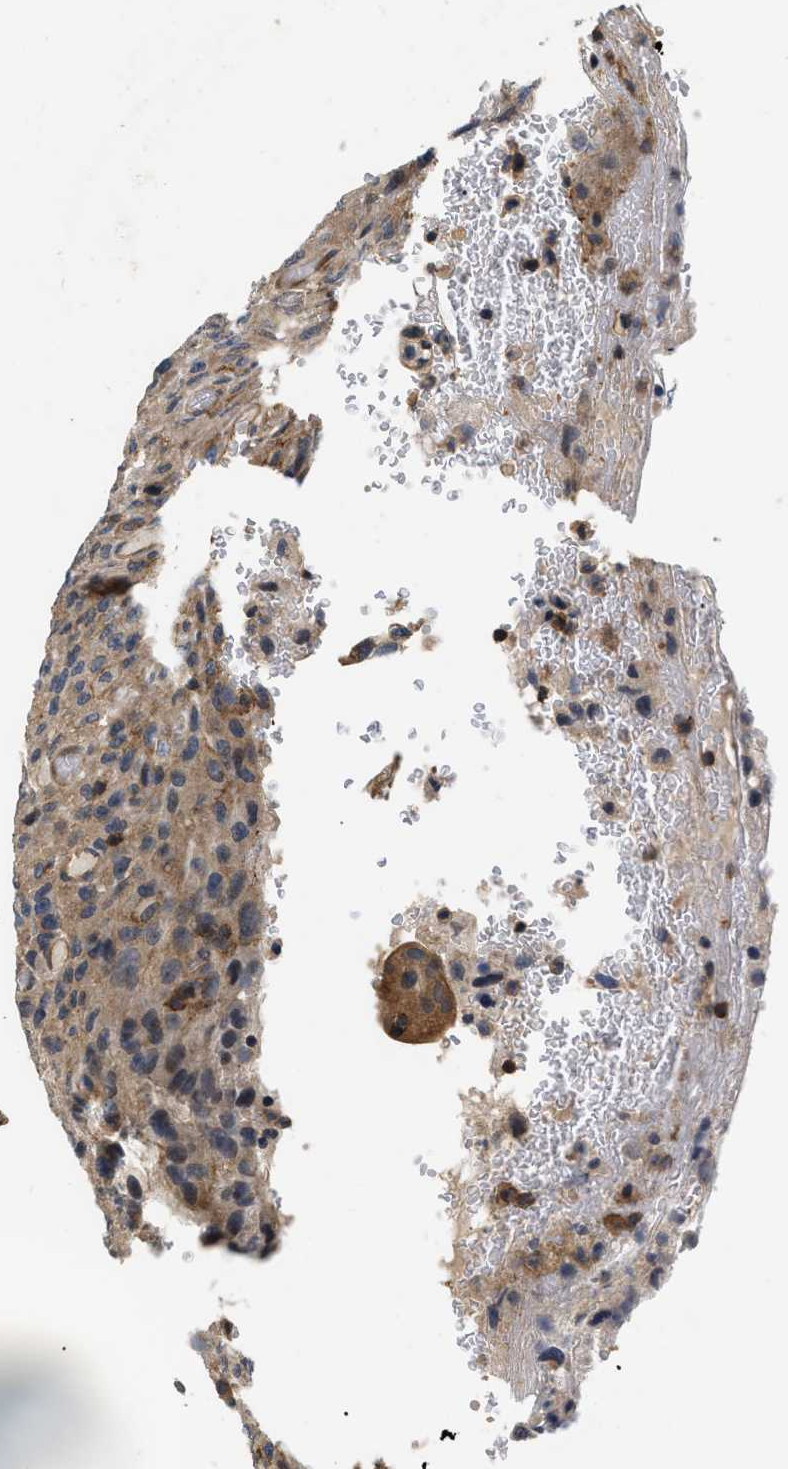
{"staining": {"intensity": "moderate", "quantity": "25%-75%", "location": "cytoplasmic/membranous"}, "tissue": "urothelial cancer", "cell_type": "Tumor cells", "image_type": "cancer", "snomed": [{"axis": "morphology", "description": "Urothelial carcinoma, High grade"}, {"axis": "topography", "description": "Urinary bladder"}], "caption": "A brown stain shows moderate cytoplasmic/membranous staining of a protein in urothelial carcinoma (high-grade) tumor cells. (DAB IHC with brightfield microscopy, high magnification).", "gene": "HMGCR", "patient": {"sex": "male", "age": 66}}